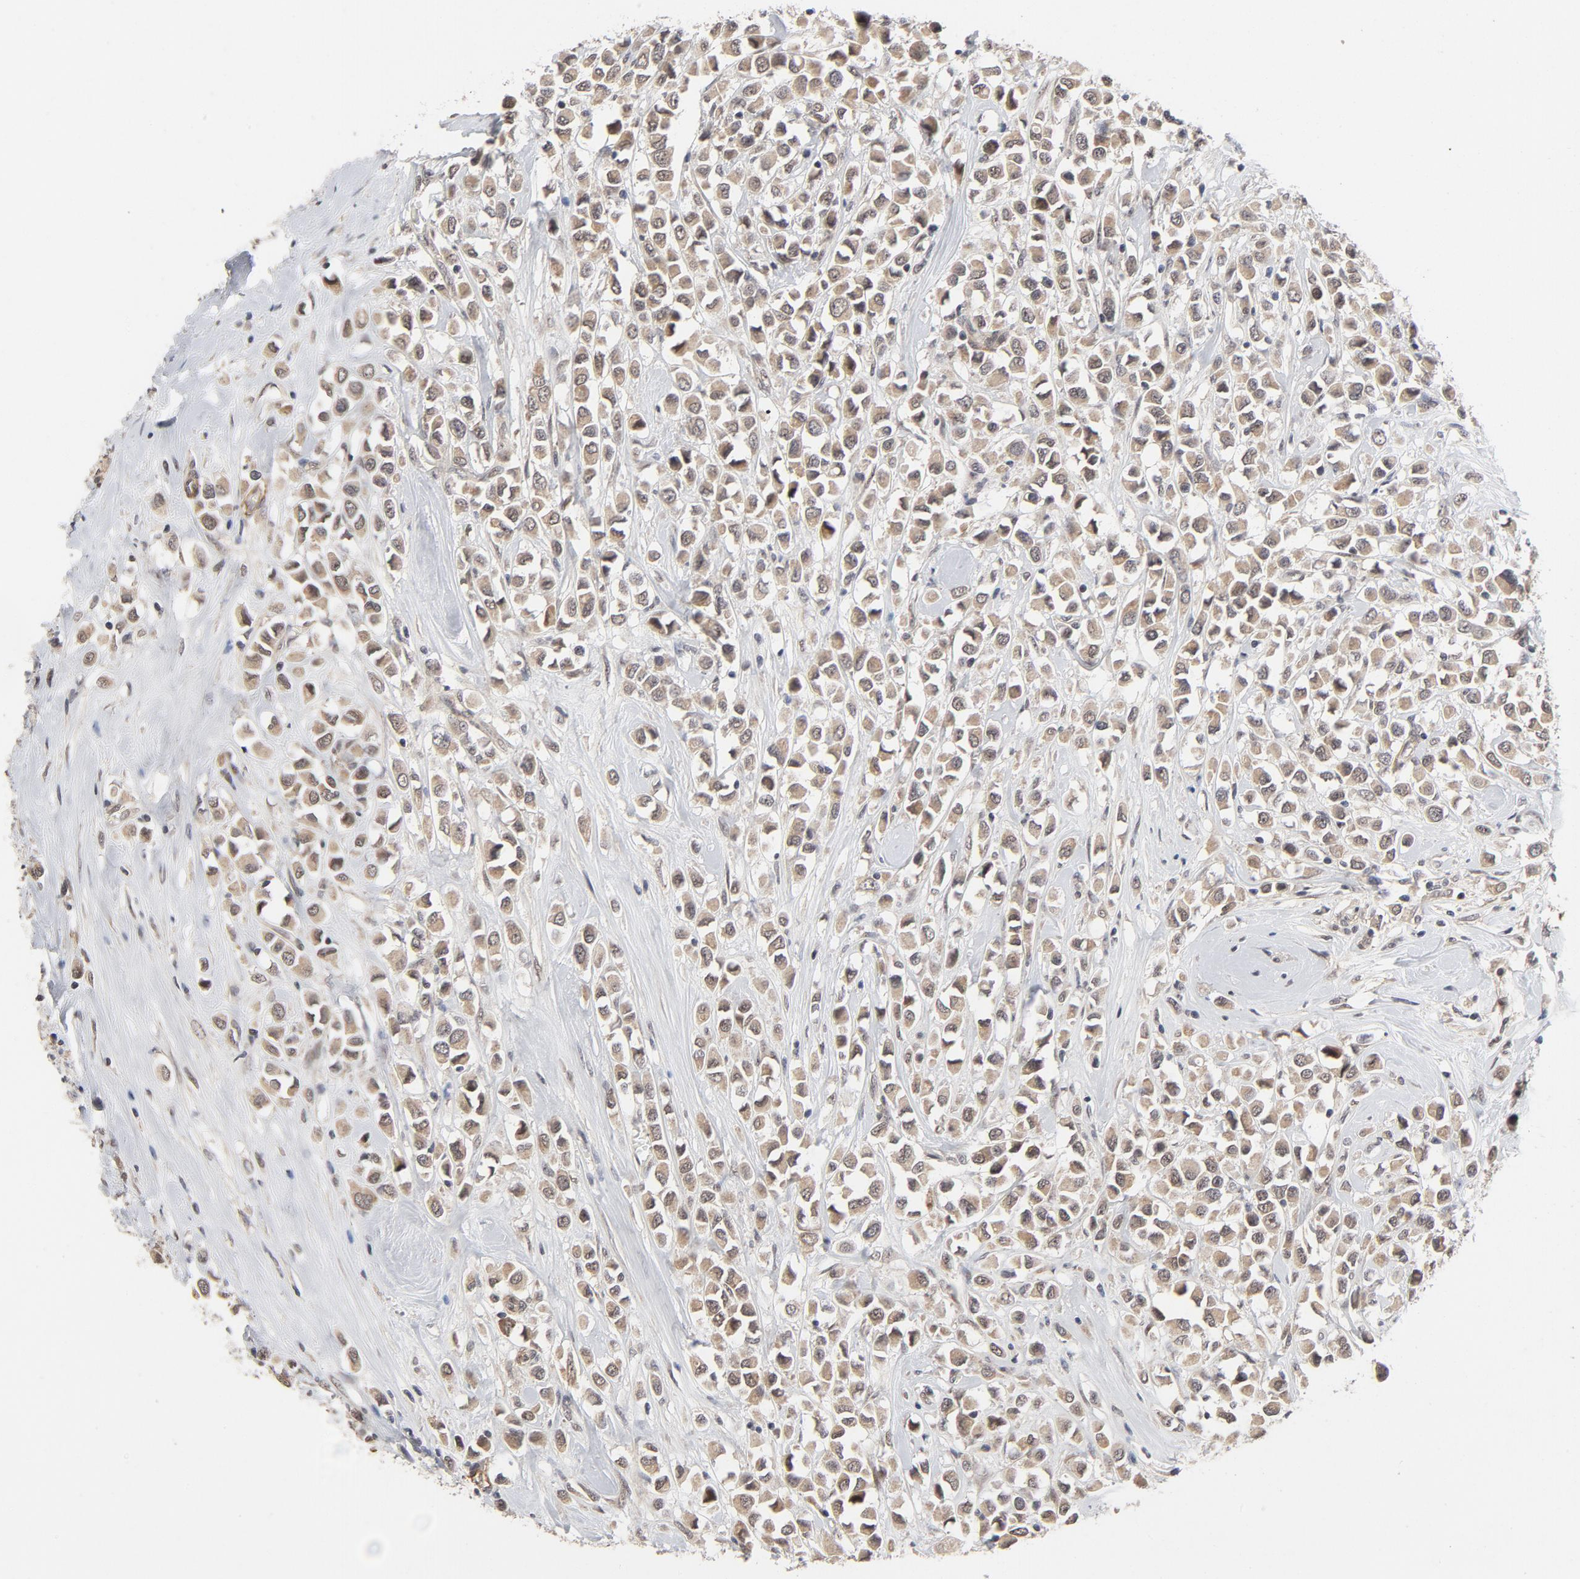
{"staining": {"intensity": "moderate", "quantity": "<25%", "location": "cytoplasmic/membranous"}, "tissue": "breast cancer", "cell_type": "Tumor cells", "image_type": "cancer", "snomed": [{"axis": "morphology", "description": "Duct carcinoma"}, {"axis": "topography", "description": "Breast"}], "caption": "Breast invasive ductal carcinoma was stained to show a protein in brown. There is low levels of moderate cytoplasmic/membranous expression in approximately <25% of tumor cells. The protein is stained brown, and the nuclei are stained in blue (DAB IHC with brightfield microscopy, high magnification).", "gene": "ZKSCAN8", "patient": {"sex": "female", "age": 61}}